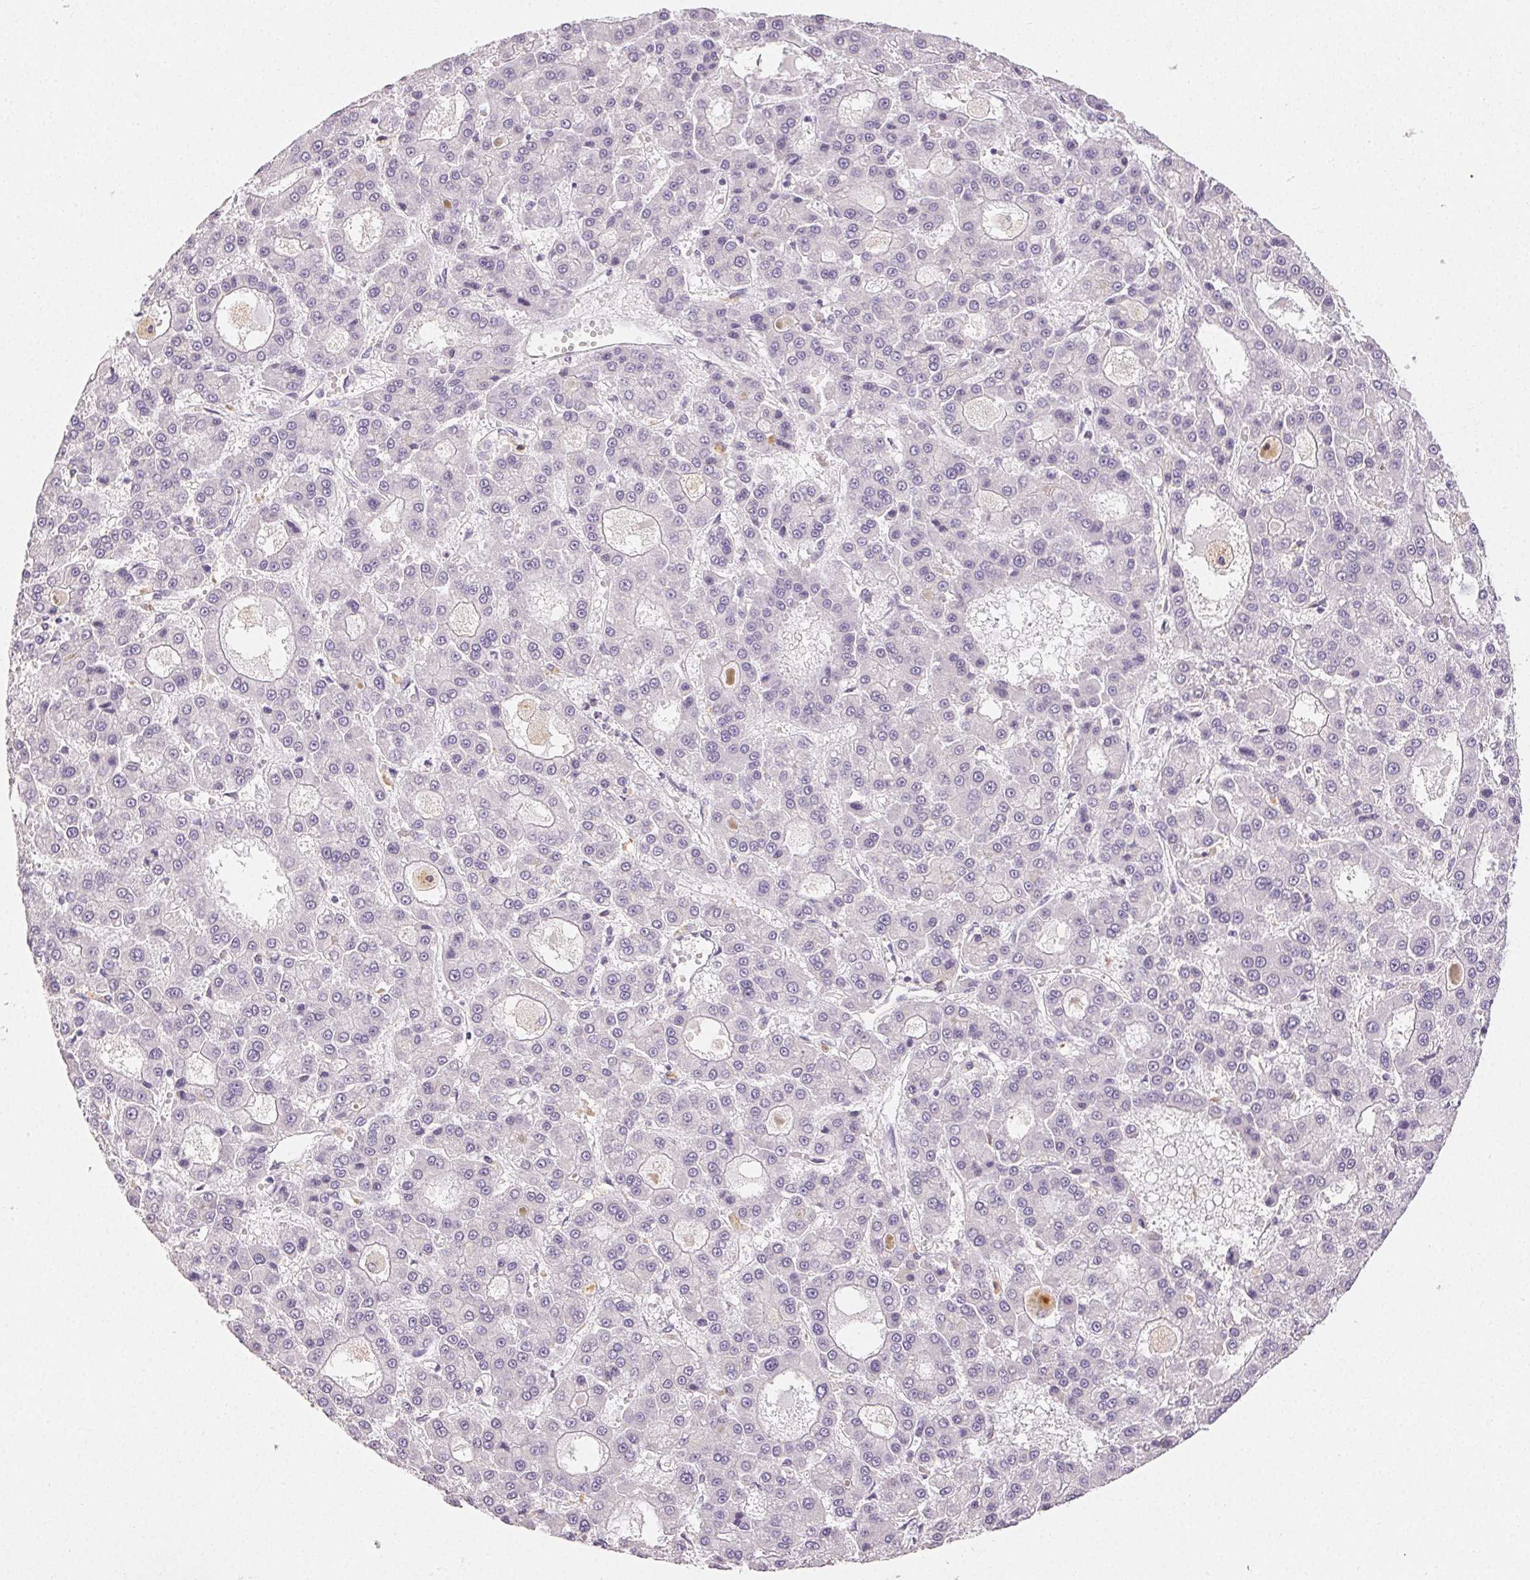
{"staining": {"intensity": "negative", "quantity": "none", "location": "none"}, "tissue": "liver cancer", "cell_type": "Tumor cells", "image_type": "cancer", "snomed": [{"axis": "morphology", "description": "Carcinoma, Hepatocellular, NOS"}, {"axis": "topography", "description": "Liver"}], "caption": "Immunohistochemistry (IHC) photomicrograph of neoplastic tissue: human liver hepatocellular carcinoma stained with DAB shows no significant protein expression in tumor cells.", "gene": "TMEM174", "patient": {"sex": "male", "age": 70}}